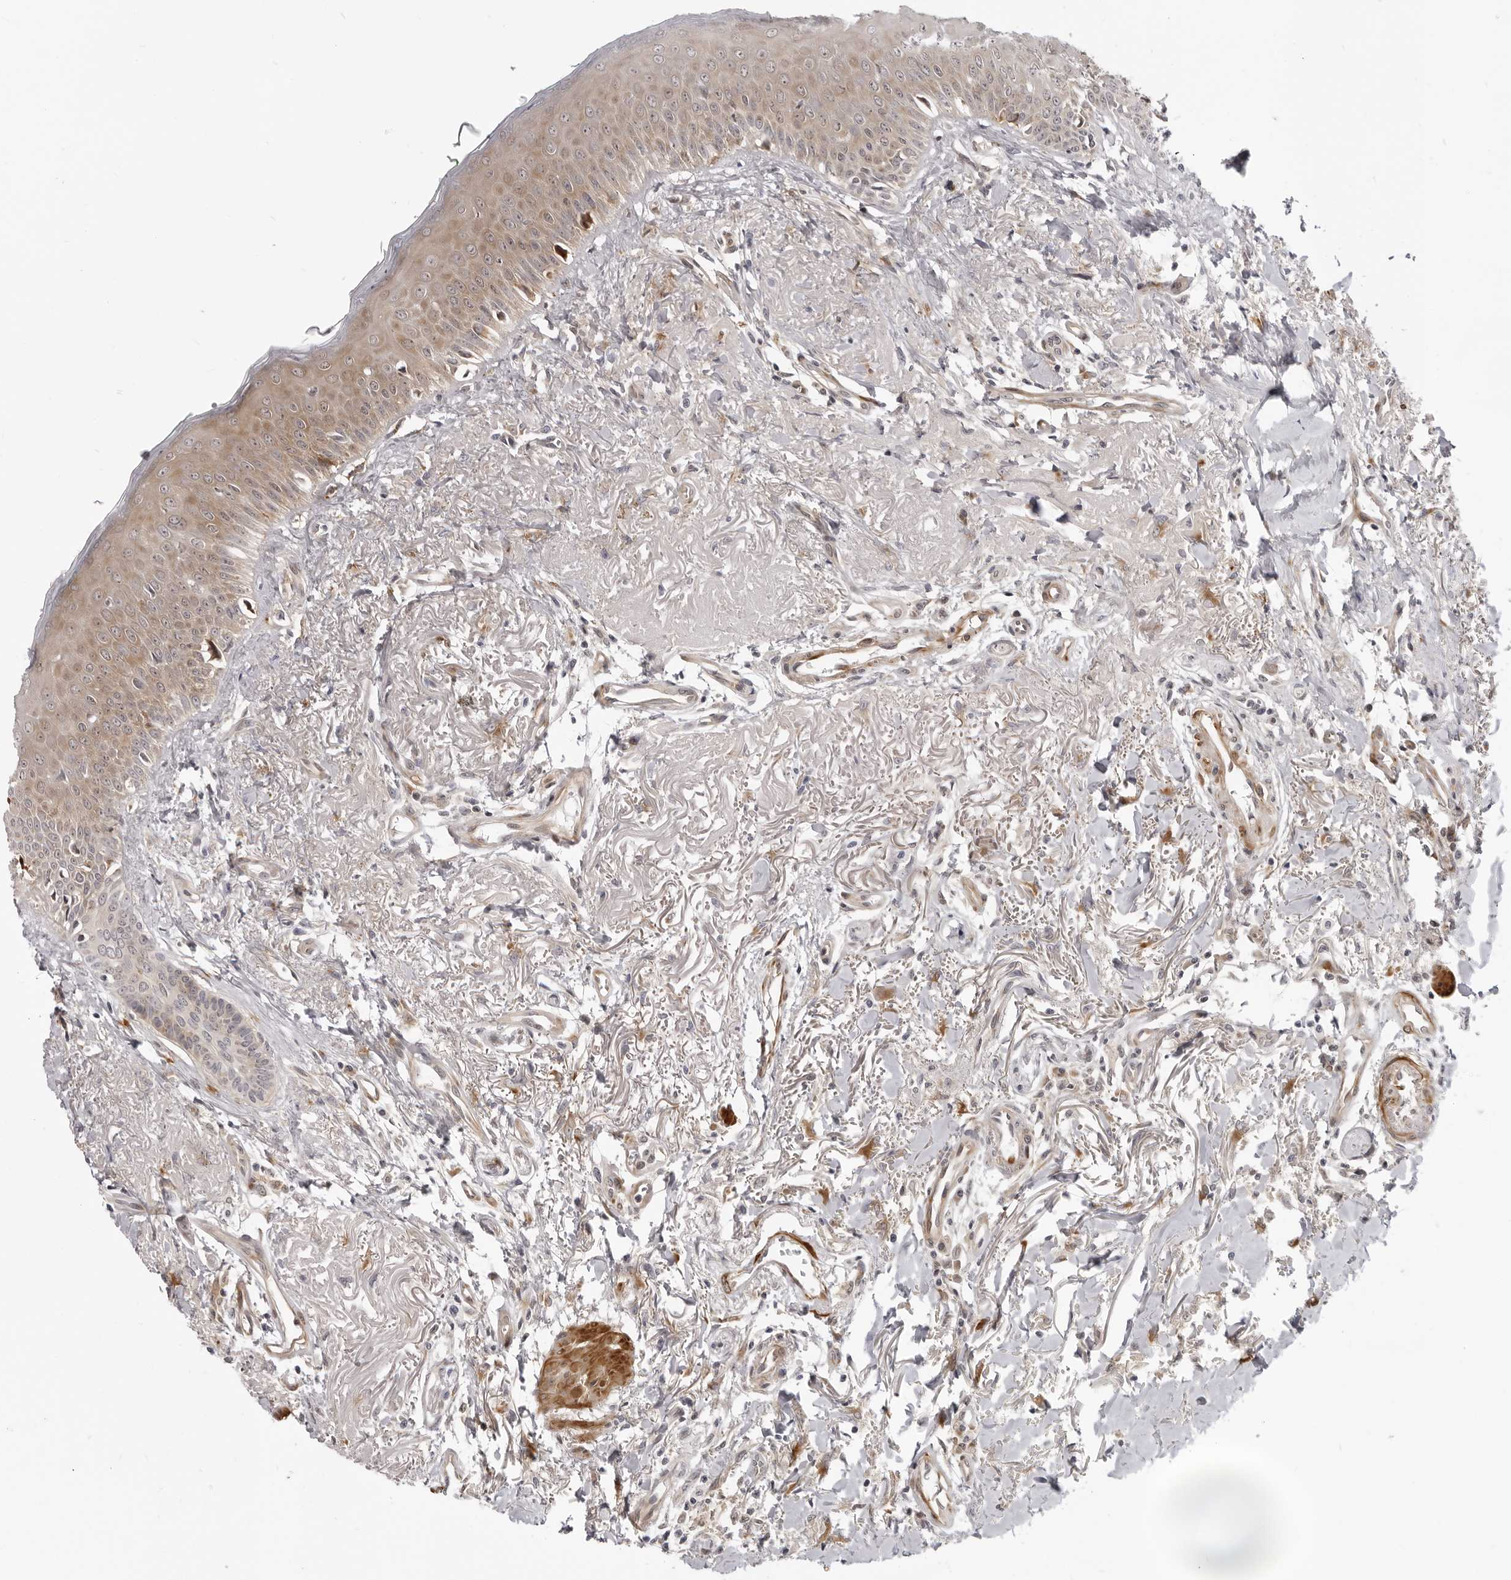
{"staining": {"intensity": "moderate", "quantity": ">75%", "location": "cytoplasmic/membranous"}, "tissue": "oral mucosa", "cell_type": "Squamous epithelial cells", "image_type": "normal", "snomed": [{"axis": "morphology", "description": "Normal tissue, NOS"}, {"axis": "topography", "description": "Oral tissue"}], "caption": "An image of human oral mucosa stained for a protein reveals moderate cytoplasmic/membranous brown staining in squamous epithelial cells. The protein is shown in brown color, while the nuclei are stained blue.", "gene": "SRGAP2", "patient": {"sex": "female", "age": 70}}